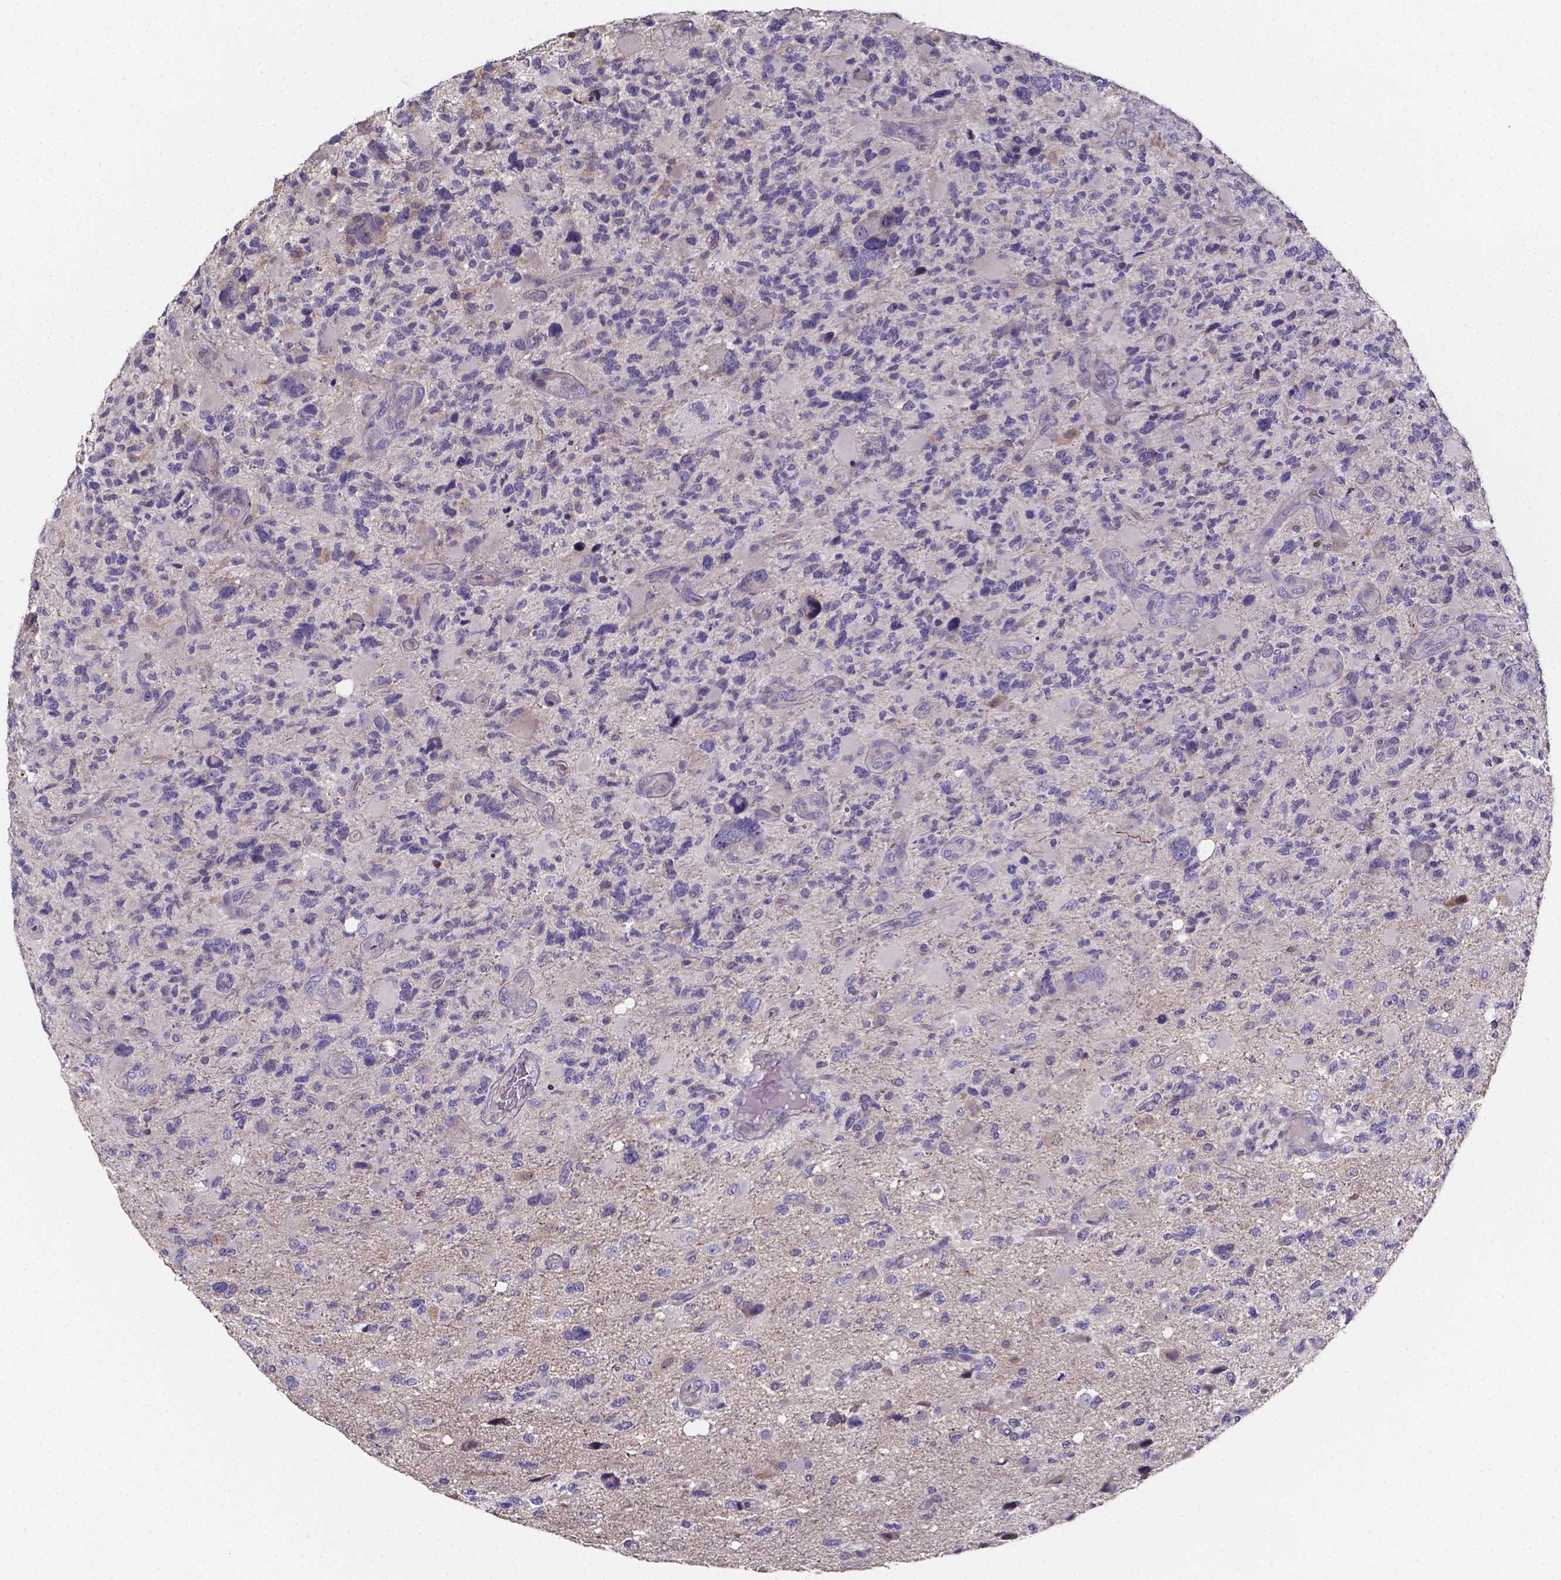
{"staining": {"intensity": "negative", "quantity": "none", "location": "none"}, "tissue": "glioma", "cell_type": "Tumor cells", "image_type": "cancer", "snomed": [{"axis": "morphology", "description": "Glioma, malignant, High grade"}, {"axis": "topography", "description": "Brain"}], "caption": "Tumor cells are negative for brown protein staining in glioma. (Stains: DAB (3,3'-diaminobenzidine) IHC with hematoxylin counter stain, Microscopy: brightfield microscopy at high magnification).", "gene": "THEMIS", "patient": {"sex": "female", "age": 71}}